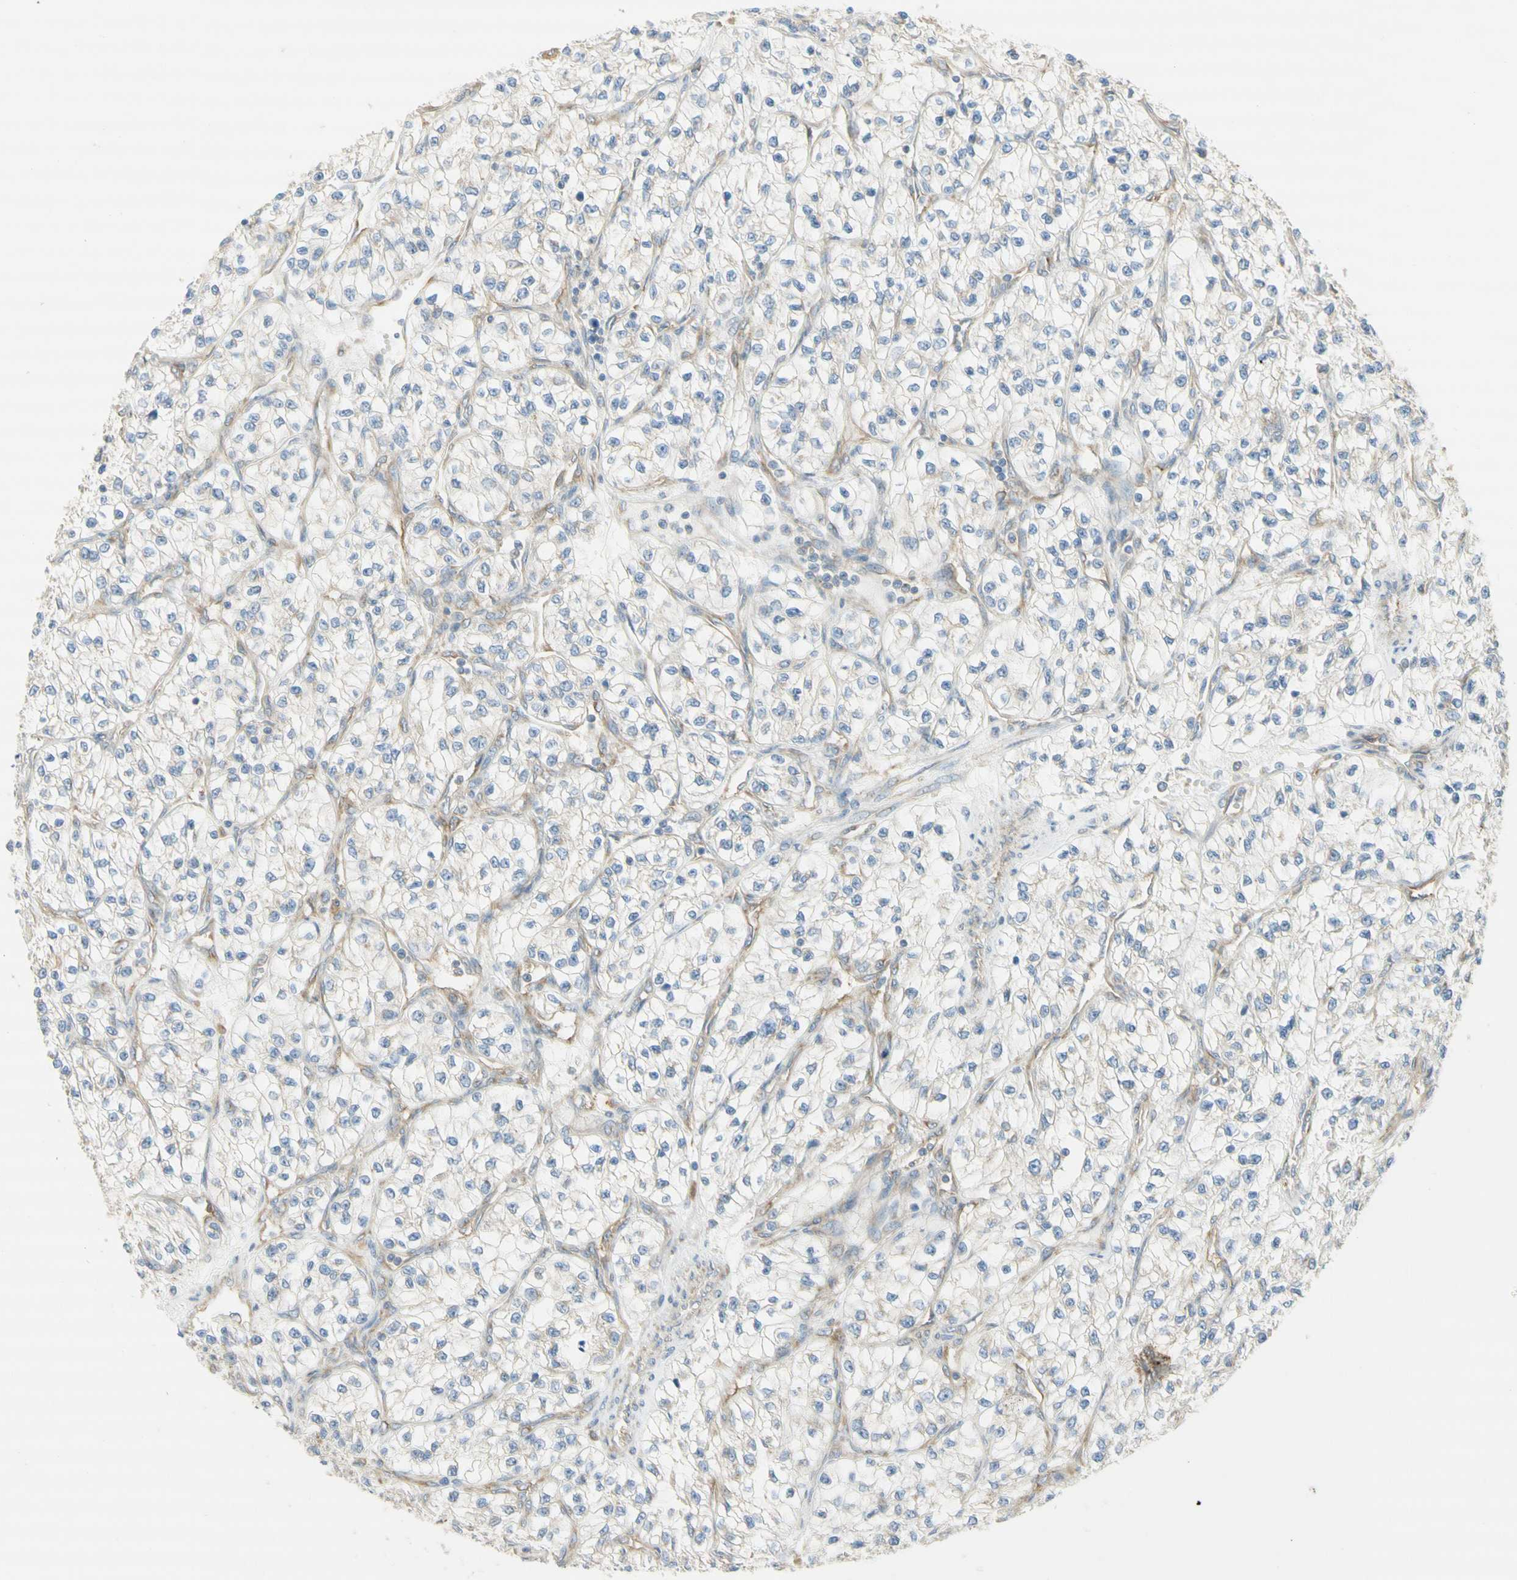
{"staining": {"intensity": "negative", "quantity": "none", "location": "none"}, "tissue": "renal cancer", "cell_type": "Tumor cells", "image_type": "cancer", "snomed": [{"axis": "morphology", "description": "Adenocarcinoma, NOS"}, {"axis": "topography", "description": "Kidney"}], "caption": "Micrograph shows no significant protein staining in tumor cells of renal adenocarcinoma.", "gene": "DYNC1H1", "patient": {"sex": "female", "age": 57}}